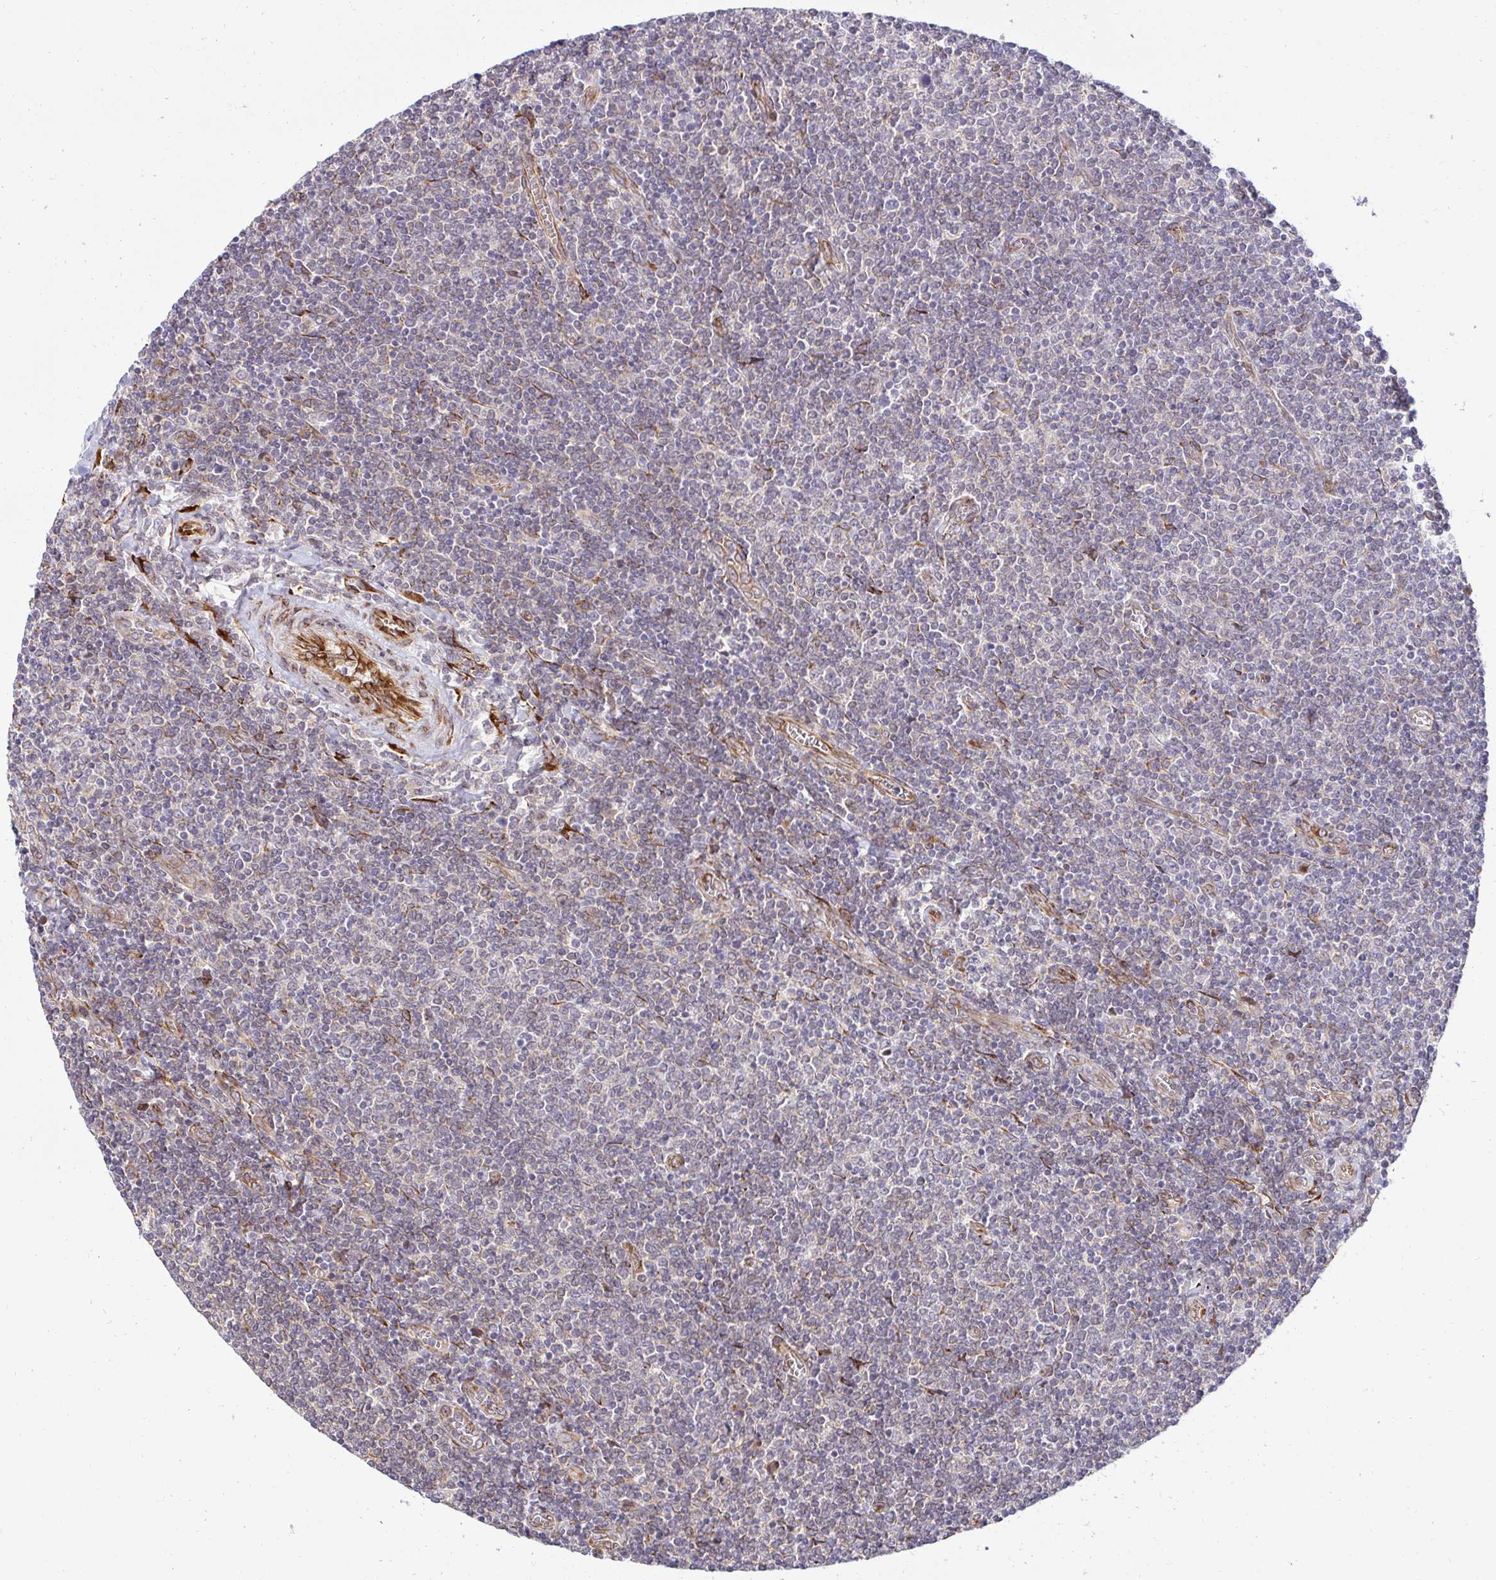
{"staining": {"intensity": "negative", "quantity": "none", "location": "none"}, "tissue": "lymphoma", "cell_type": "Tumor cells", "image_type": "cancer", "snomed": [{"axis": "morphology", "description": "Malignant lymphoma, non-Hodgkin's type, Low grade"}, {"axis": "topography", "description": "Lymph node"}], "caption": "This is a photomicrograph of immunohistochemistry (IHC) staining of lymphoma, which shows no positivity in tumor cells.", "gene": "HPS1", "patient": {"sex": "male", "age": 52}}